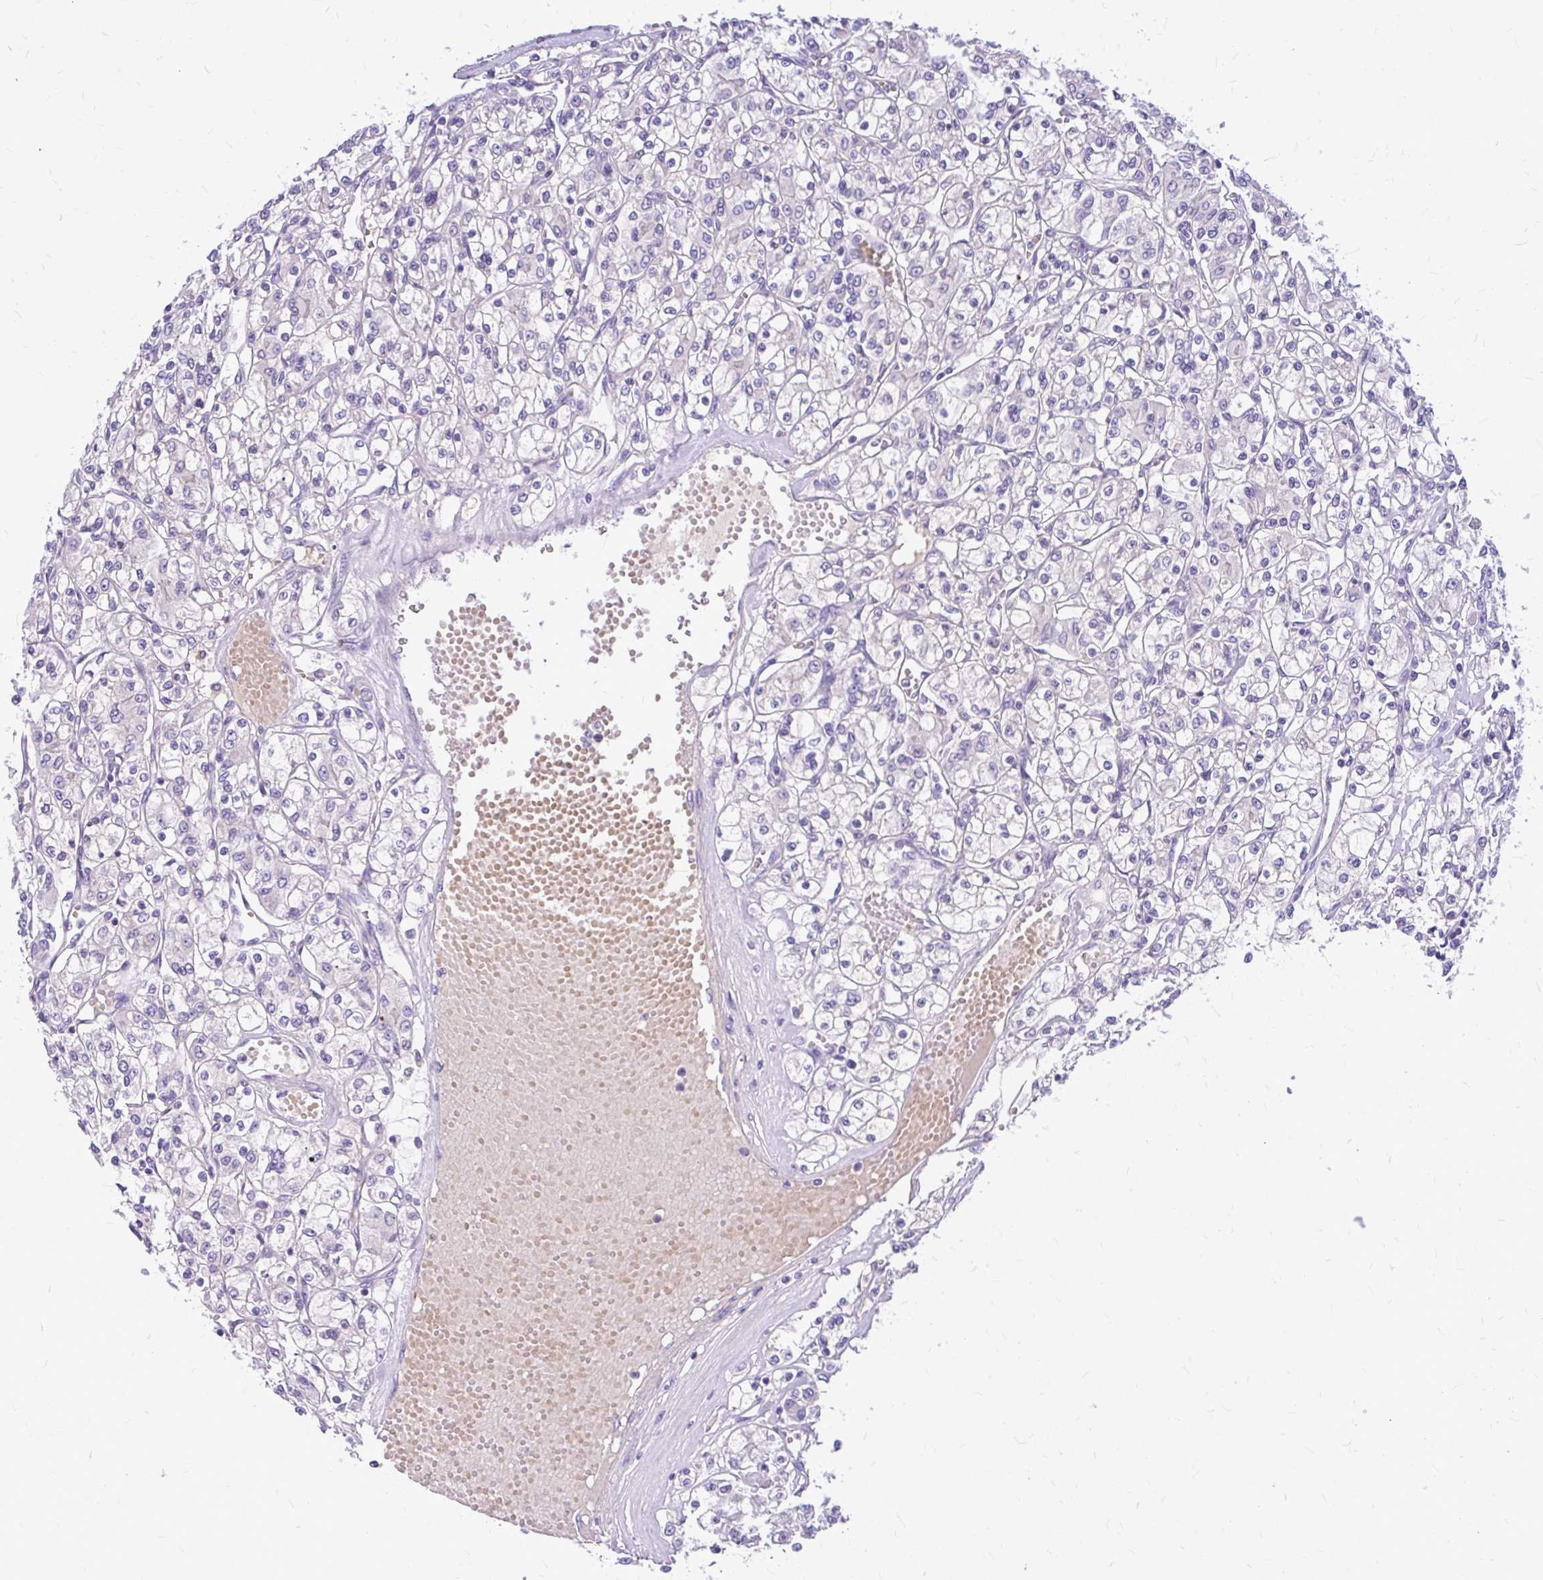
{"staining": {"intensity": "negative", "quantity": "none", "location": "none"}, "tissue": "renal cancer", "cell_type": "Tumor cells", "image_type": "cancer", "snomed": [{"axis": "morphology", "description": "Adenocarcinoma, NOS"}, {"axis": "topography", "description": "Kidney"}], "caption": "Tumor cells show no significant protein expression in renal cancer.", "gene": "MAP1LC3A", "patient": {"sex": "female", "age": 59}}